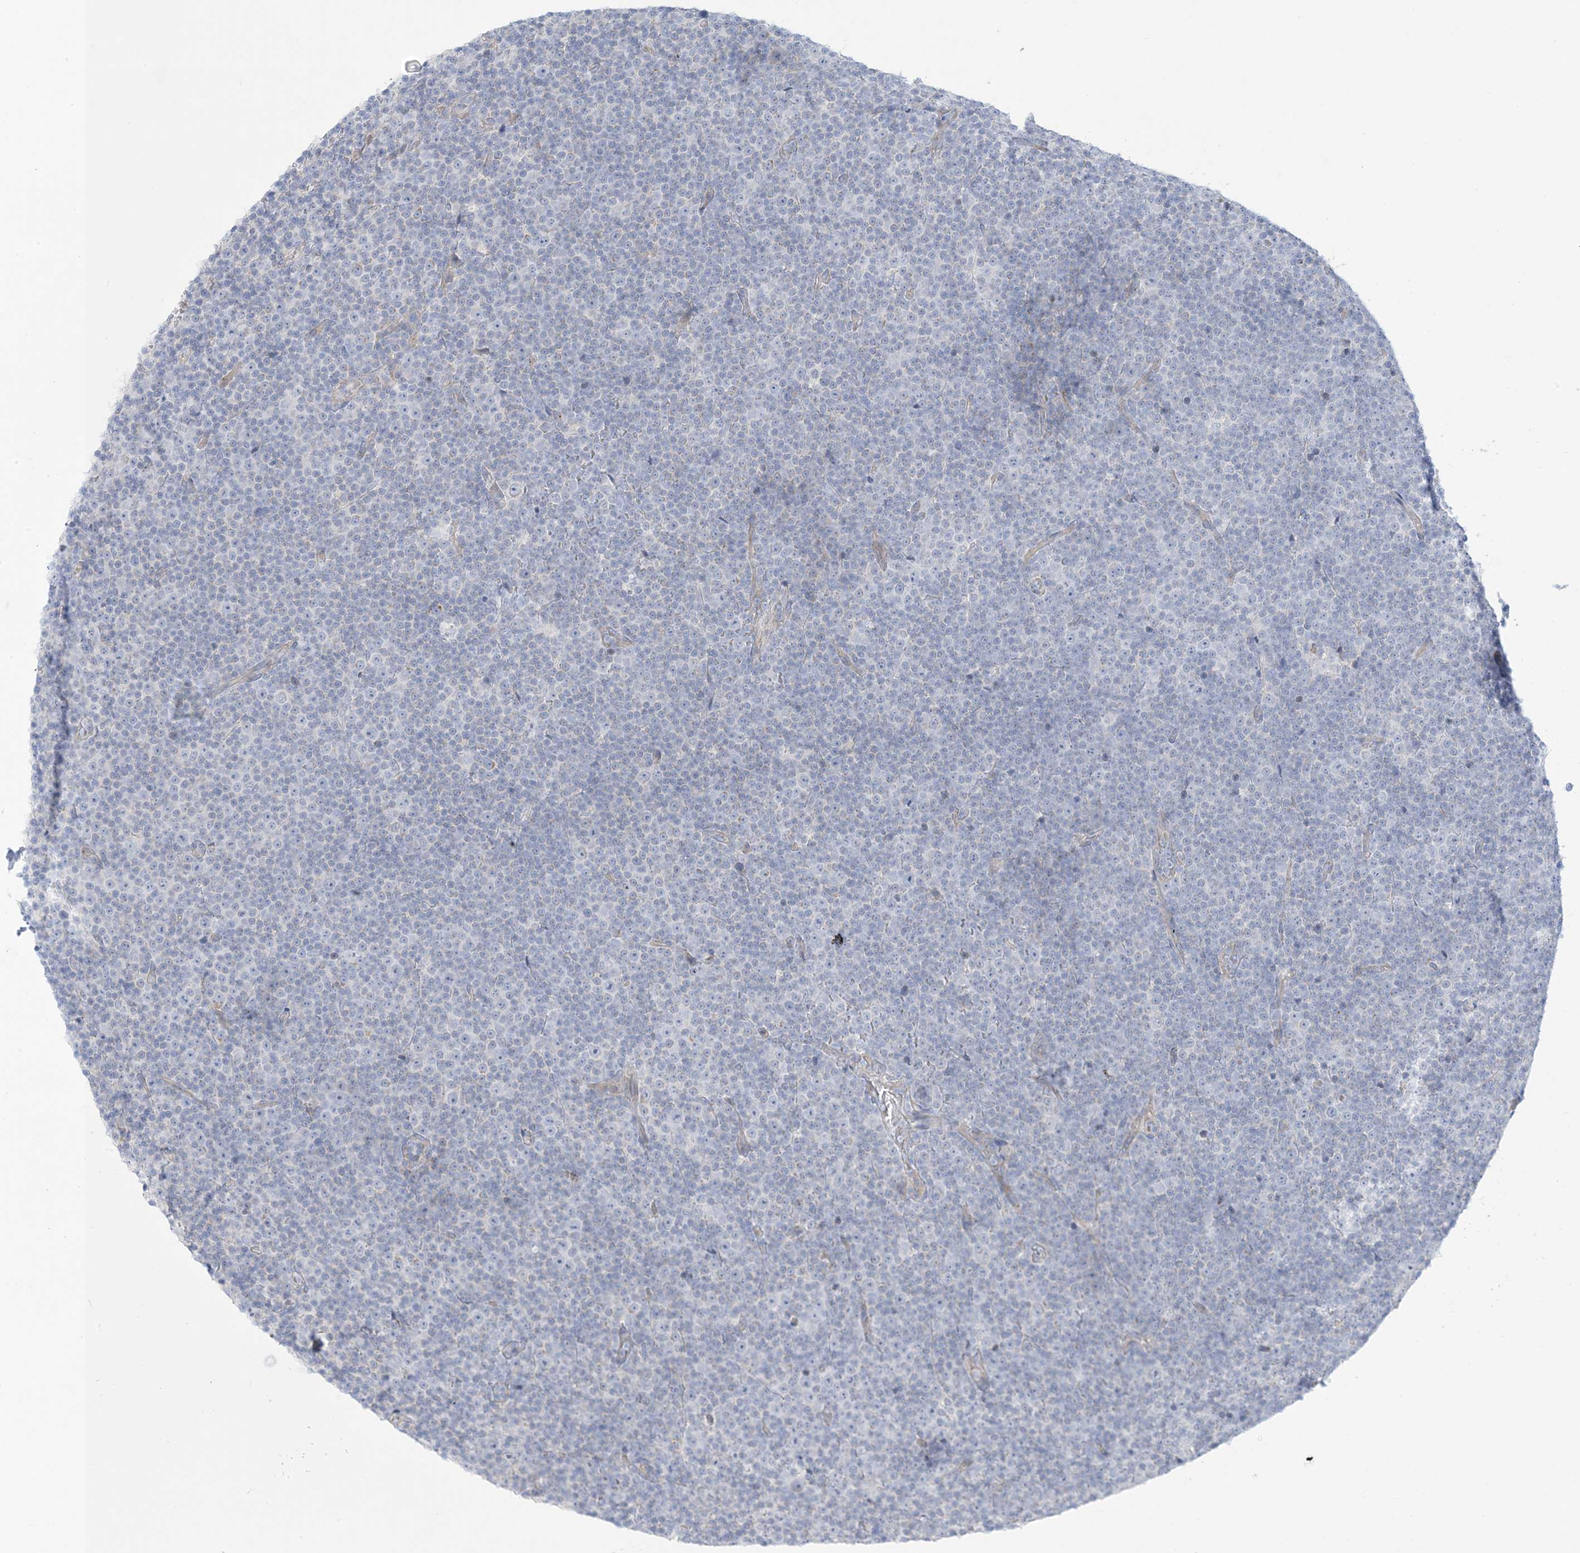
{"staining": {"intensity": "negative", "quantity": "none", "location": "none"}, "tissue": "lymphoma", "cell_type": "Tumor cells", "image_type": "cancer", "snomed": [{"axis": "morphology", "description": "Malignant lymphoma, non-Hodgkin's type, Low grade"}, {"axis": "topography", "description": "Lymph node"}], "caption": "A histopathology image of human lymphoma is negative for staining in tumor cells.", "gene": "XIRP2", "patient": {"sex": "female", "age": 67}}